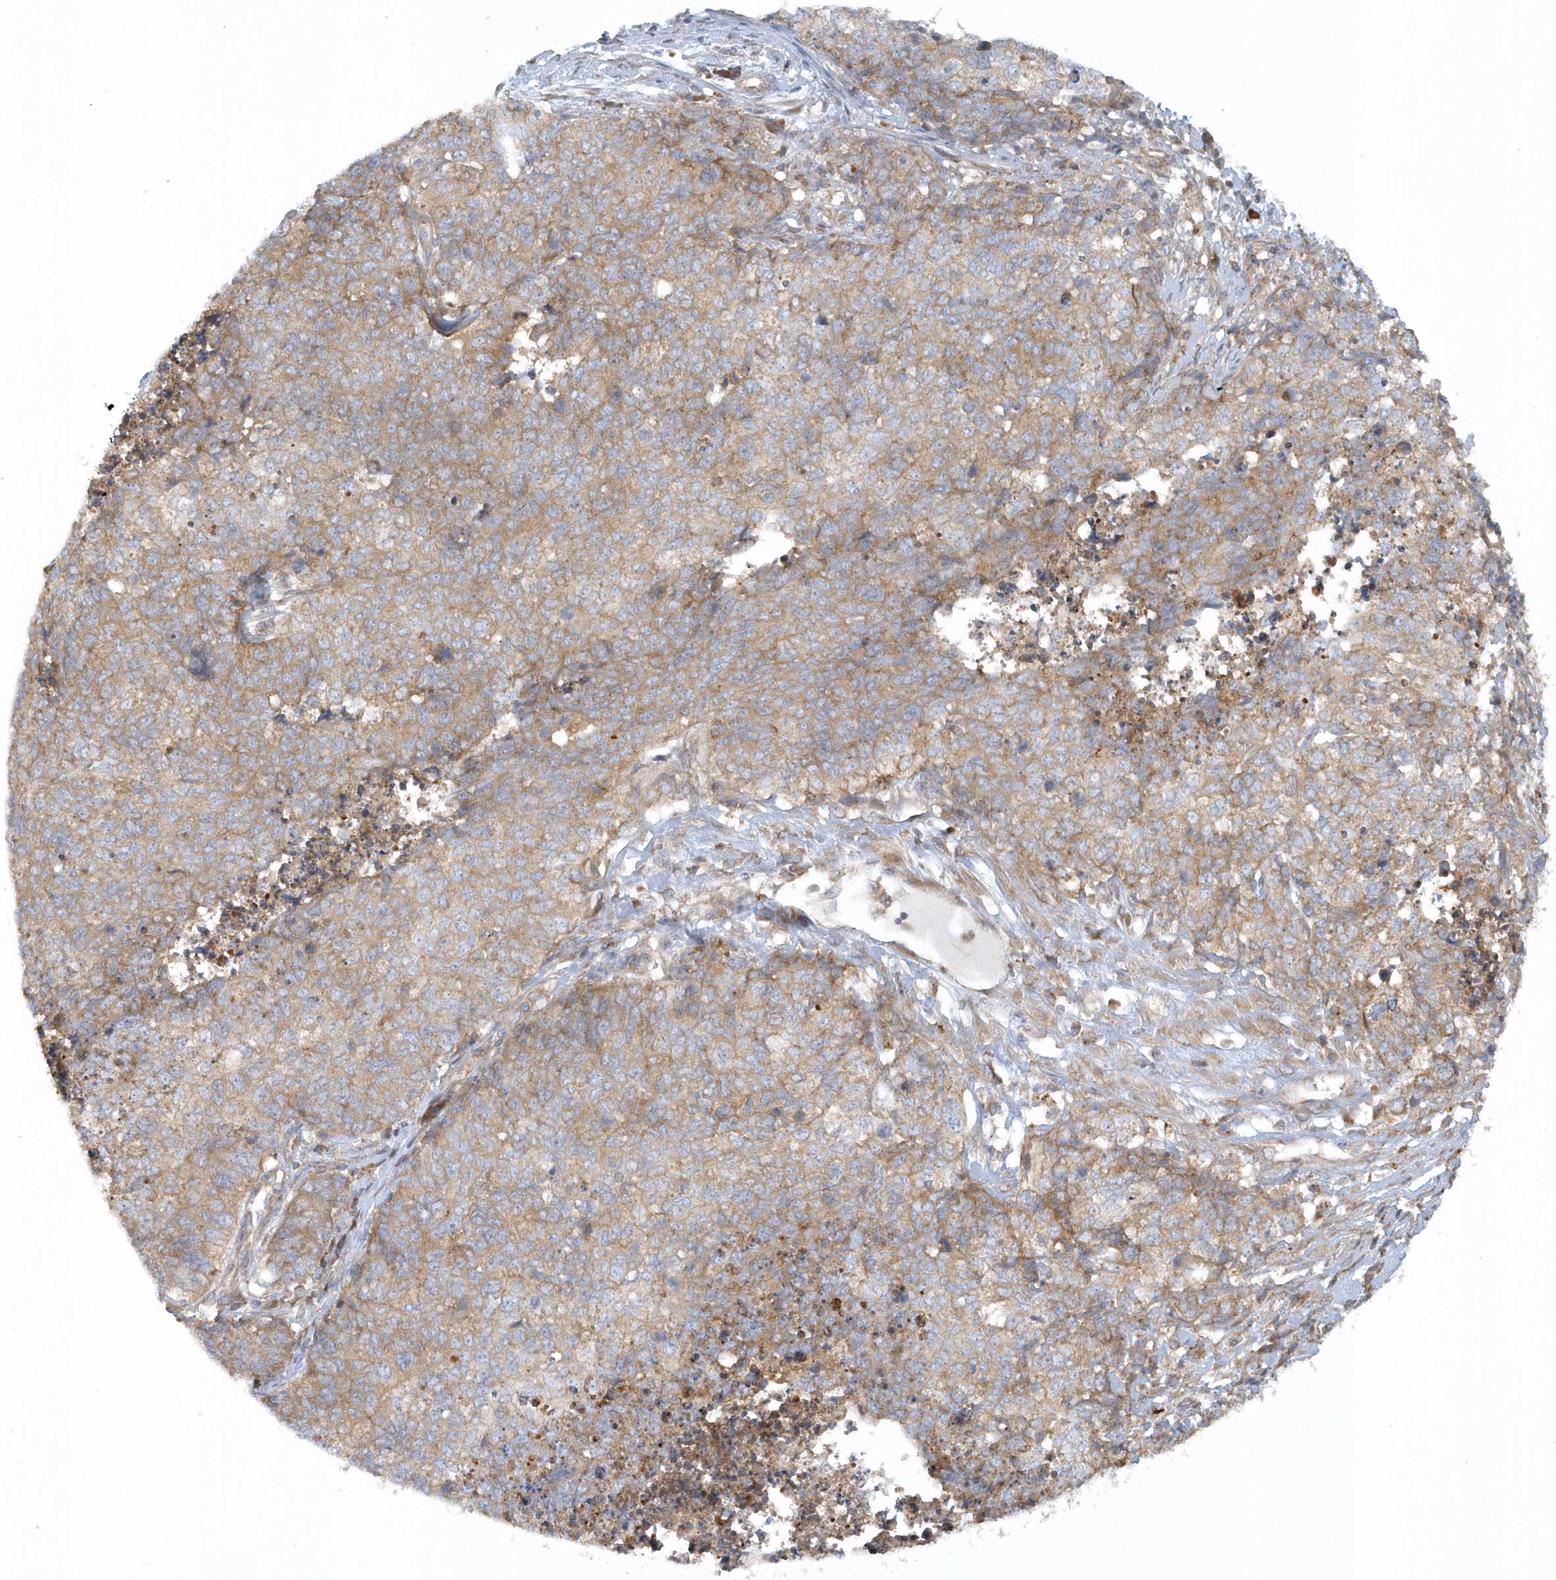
{"staining": {"intensity": "moderate", "quantity": ">75%", "location": "cytoplasmic/membranous"}, "tissue": "cervical cancer", "cell_type": "Tumor cells", "image_type": "cancer", "snomed": [{"axis": "morphology", "description": "Squamous cell carcinoma, NOS"}, {"axis": "topography", "description": "Cervix"}], "caption": "This is an image of immunohistochemistry (IHC) staining of cervical cancer (squamous cell carcinoma), which shows moderate positivity in the cytoplasmic/membranous of tumor cells.", "gene": "CNOT10", "patient": {"sex": "female", "age": 63}}